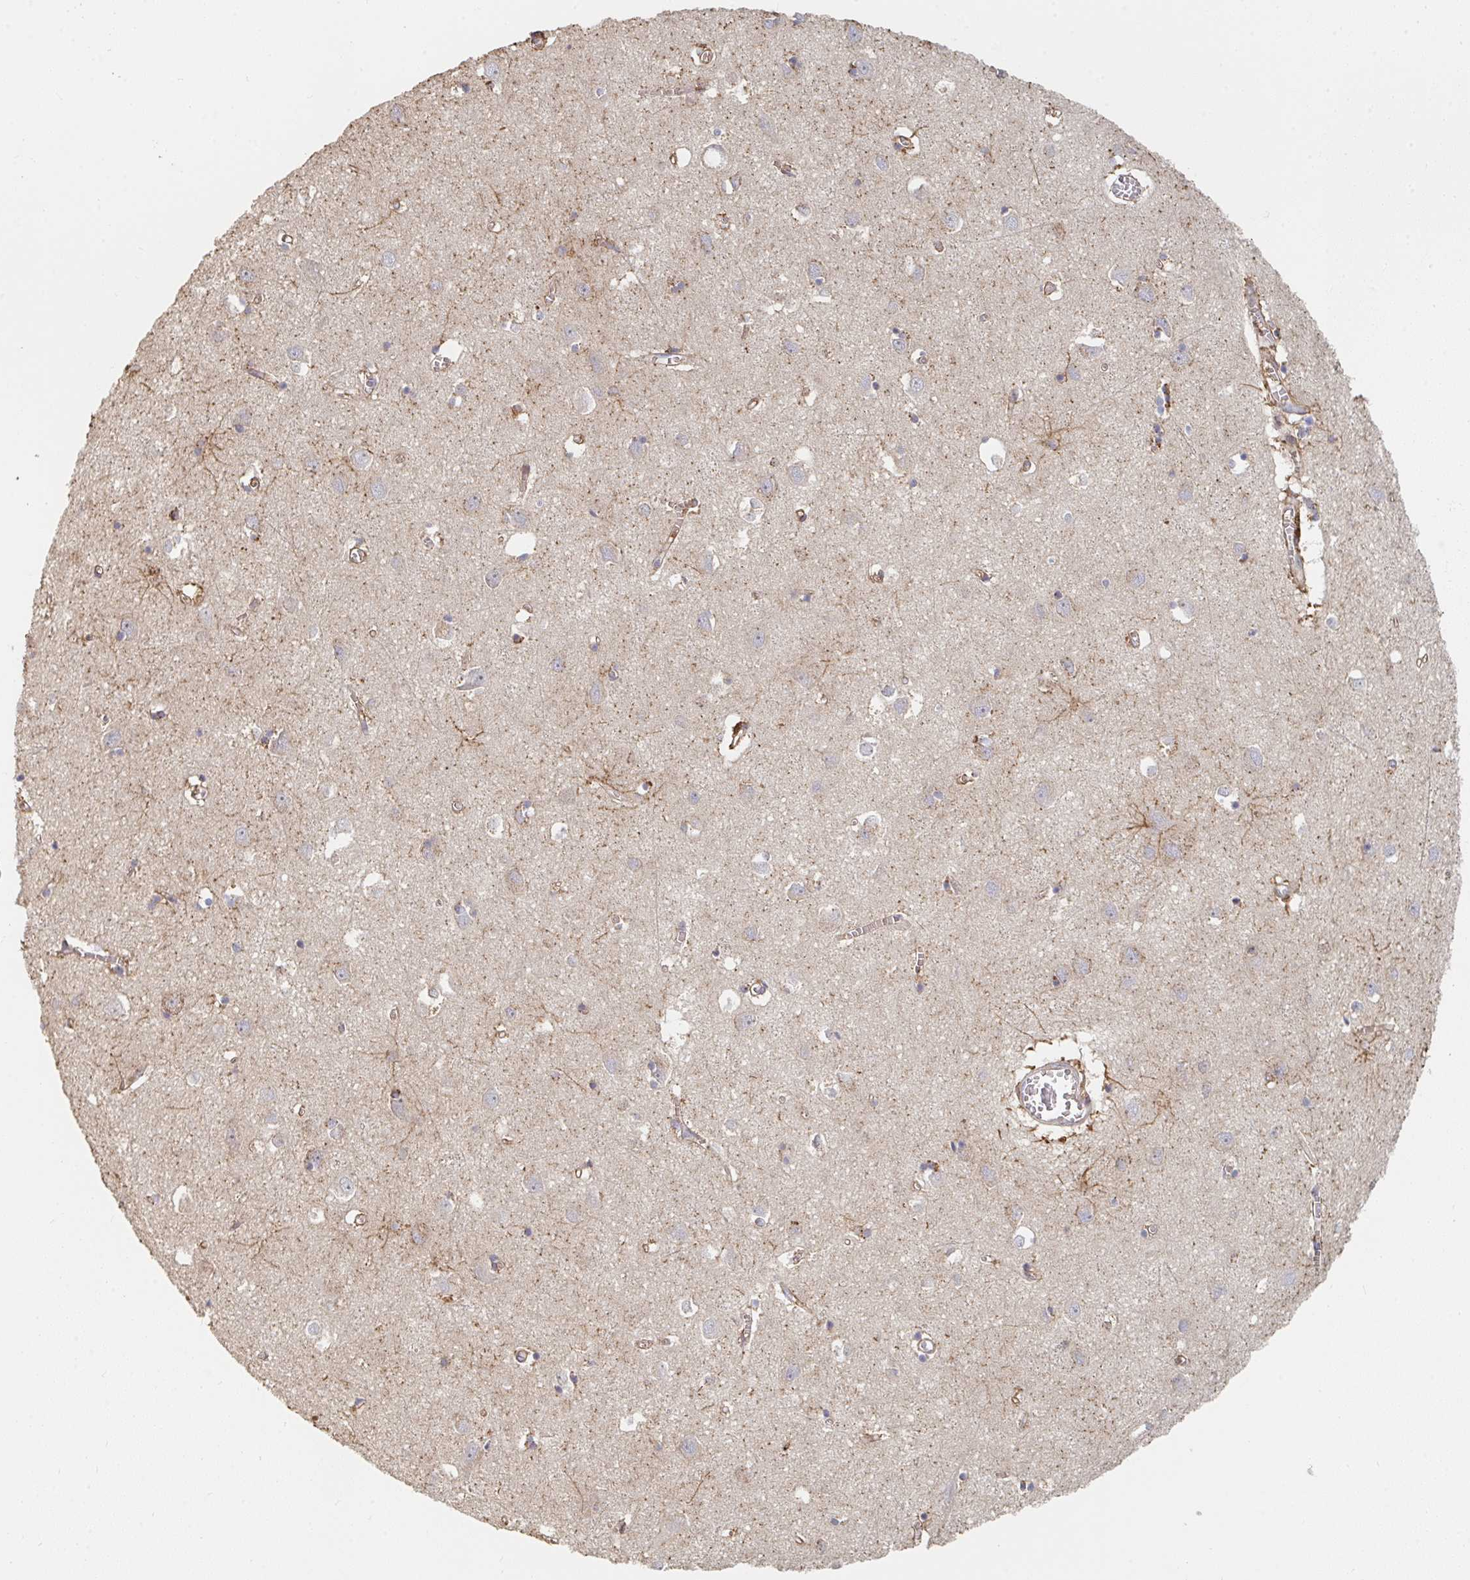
{"staining": {"intensity": "weak", "quantity": "25%-75%", "location": "cytoplasmic/membranous"}, "tissue": "cerebral cortex", "cell_type": "Endothelial cells", "image_type": "normal", "snomed": [{"axis": "morphology", "description": "Normal tissue, NOS"}, {"axis": "topography", "description": "Cerebral cortex"}], "caption": "A low amount of weak cytoplasmic/membranous expression is present in about 25%-75% of endothelial cells in benign cerebral cortex. The protein is stained brown, and the nuclei are stained in blue (DAB (3,3'-diaminobenzidine) IHC with brightfield microscopy, high magnification).", "gene": "PTEN", "patient": {"sex": "male", "age": 70}}